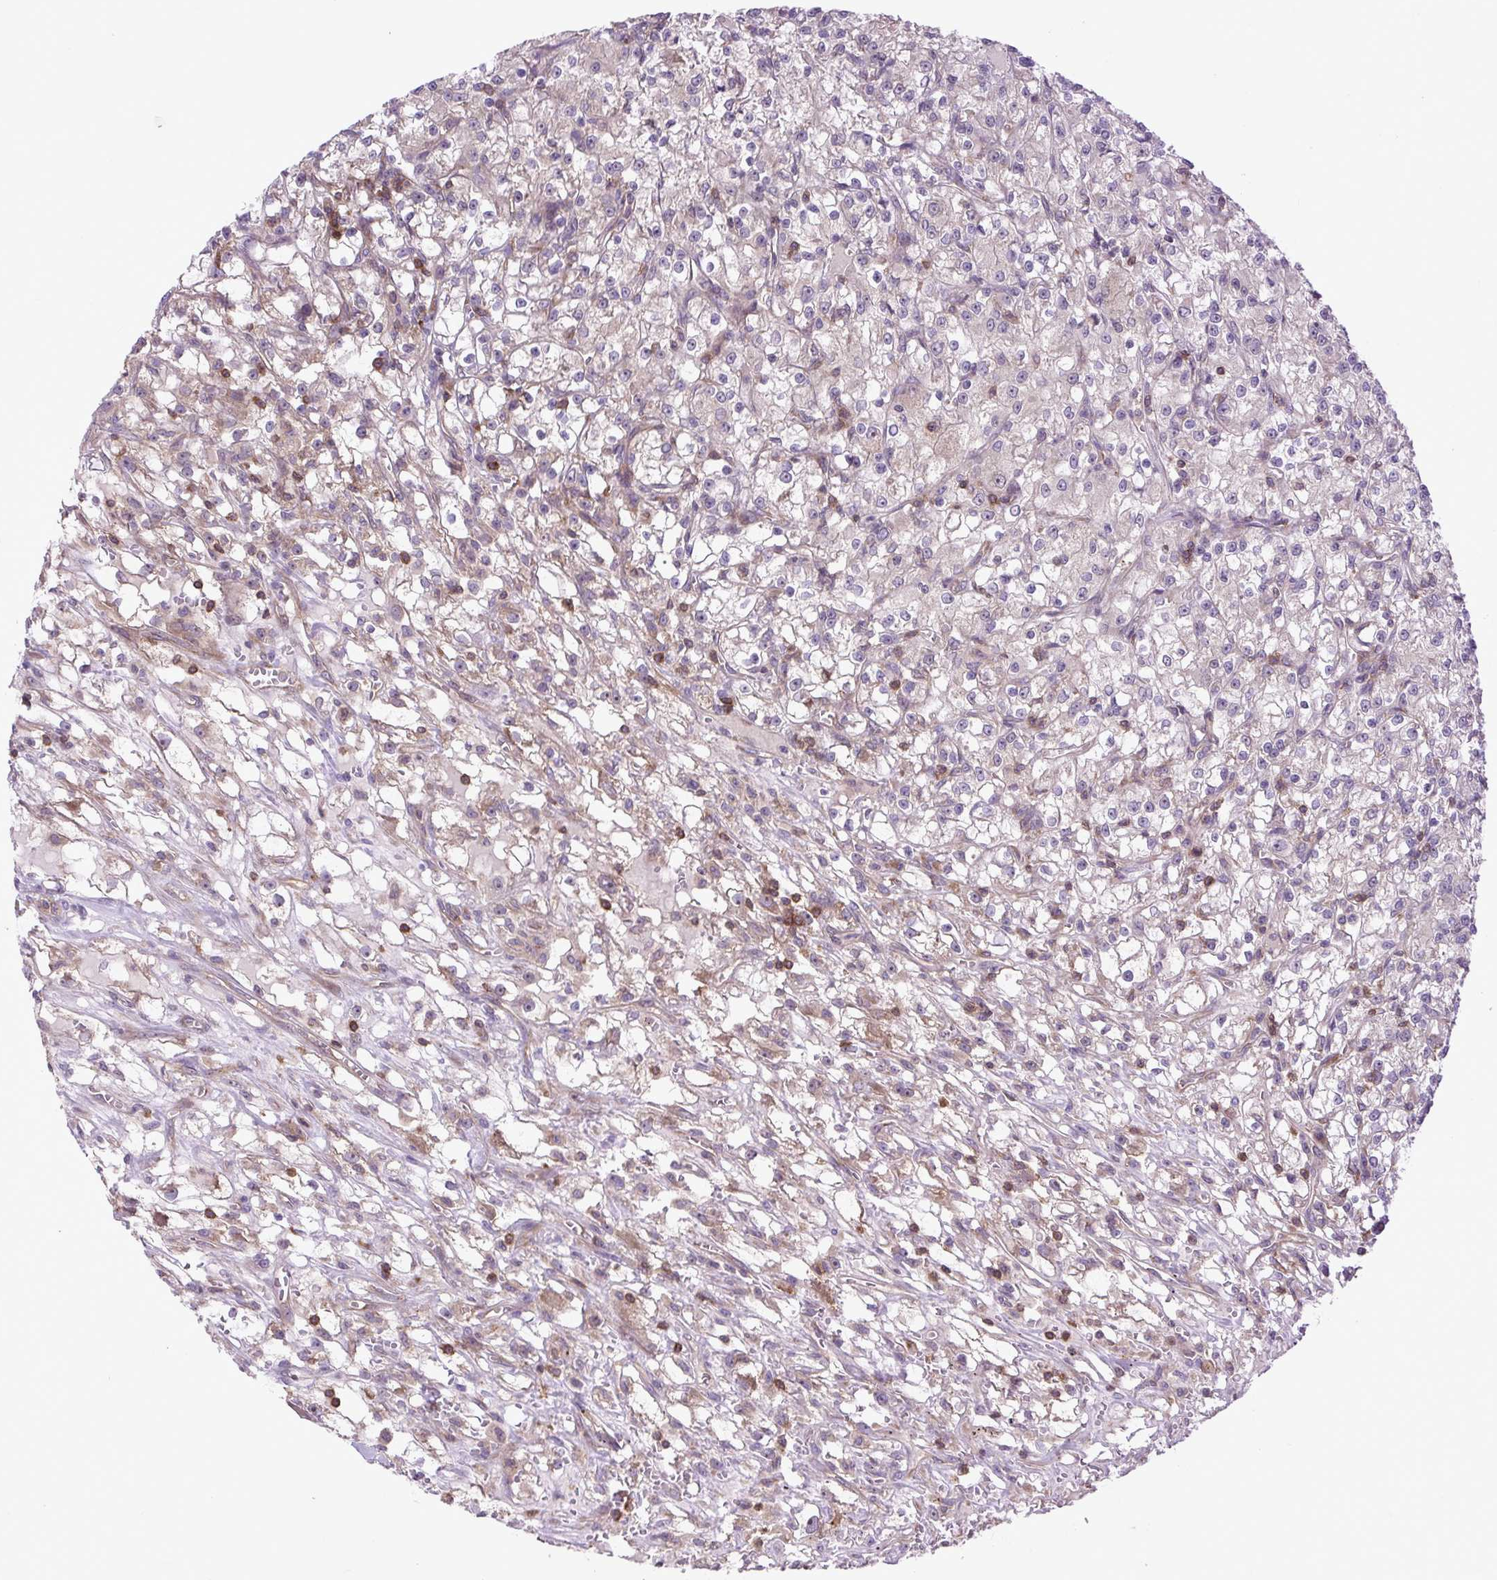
{"staining": {"intensity": "weak", "quantity": "<25%", "location": "cytoplasmic/membranous"}, "tissue": "renal cancer", "cell_type": "Tumor cells", "image_type": "cancer", "snomed": [{"axis": "morphology", "description": "Adenocarcinoma, NOS"}, {"axis": "topography", "description": "Kidney"}], "caption": "The image exhibits no significant positivity in tumor cells of adenocarcinoma (renal).", "gene": "PLCG1", "patient": {"sex": "female", "age": 59}}